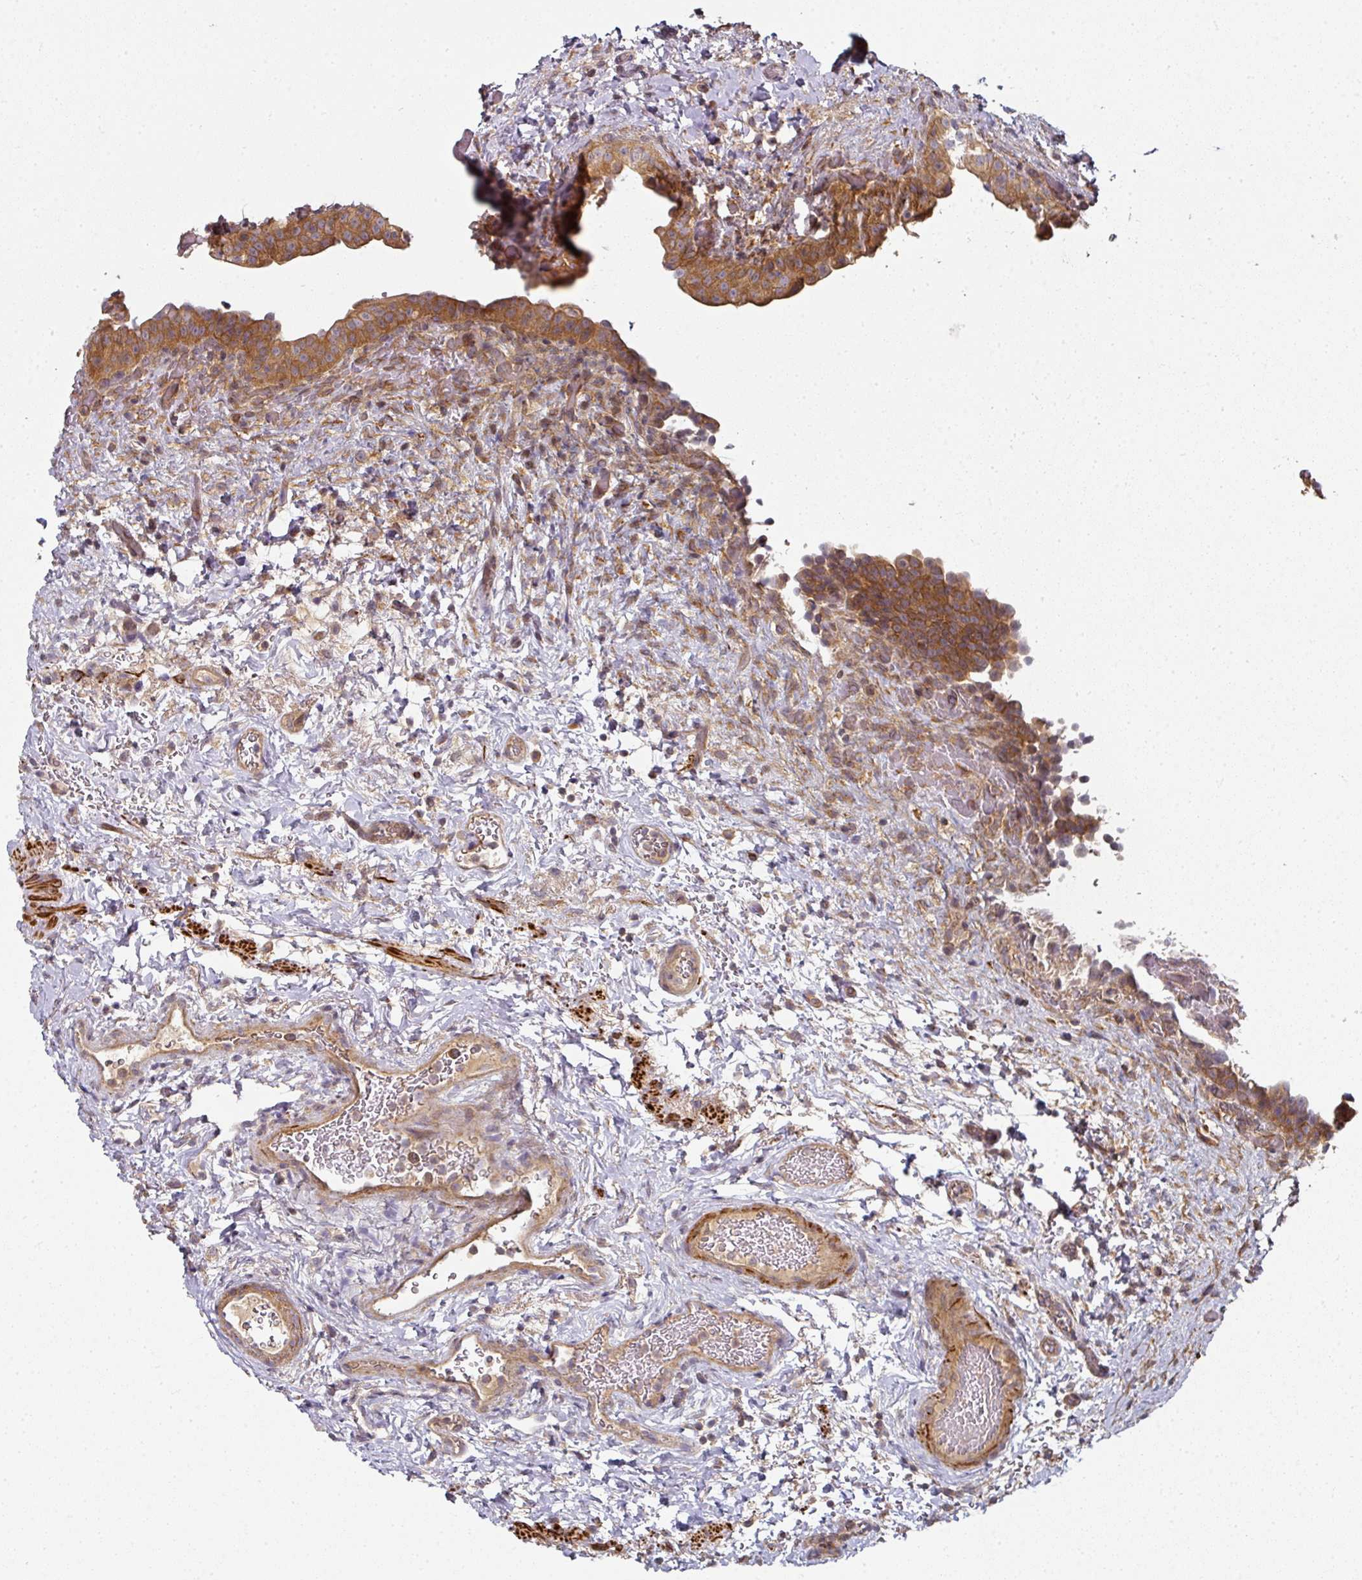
{"staining": {"intensity": "moderate", "quantity": ">75%", "location": "cytoplasmic/membranous"}, "tissue": "urinary bladder", "cell_type": "Urothelial cells", "image_type": "normal", "snomed": [{"axis": "morphology", "description": "Normal tissue, NOS"}, {"axis": "topography", "description": "Urinary bladder"}], "caption": "Immunohistochemistry staining of normal urinary bladder, which reveals medium levels of moderate cytoplasmic/membranous expression in approximately >75% of urothelial cells indicating moderate cytoplasmic/membranous protein expression. The staining was performed using DAB (3,3'-diaminobenzidine) (brown) for protein detection and nuclei were counterstained in hematoxylin (blue).", "gene": "MAP2K2", "patient": {"sex": "male", "age": 69}}